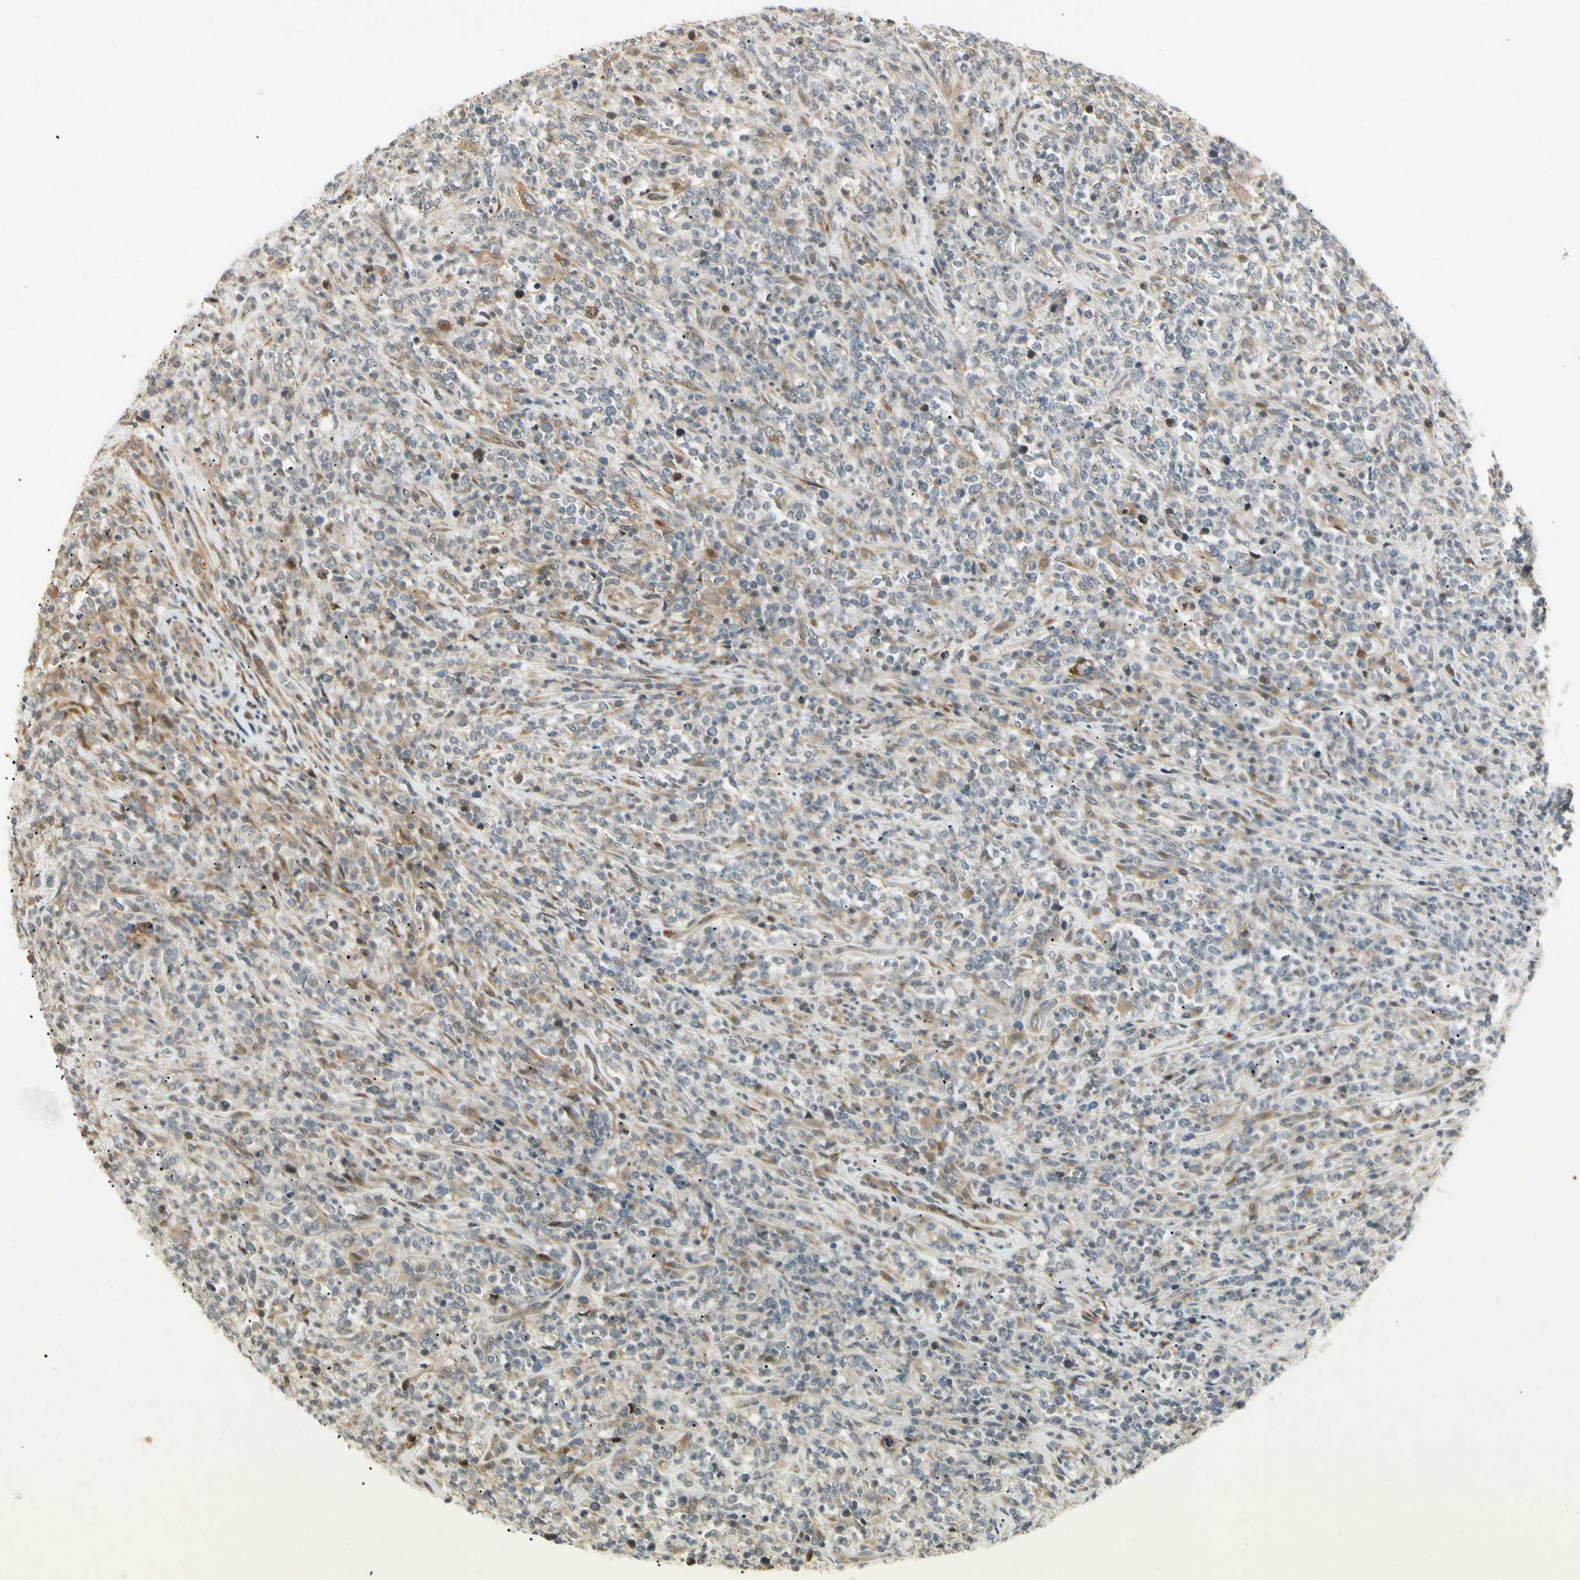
{"staining": {"intensity": "weak", "quantity": "<25%", "location": "cytoplasmic/membranous"}, "tissue": "lymphoma", "cell_type": "Tumor cells", "image_type": "cancer", "snomed": [{"axis": "morphology", "description": "Malignant lymphoma, non-Hodgkin's type, High grade"}, {"axis": "topography", "description": "Soft tissue"}], "caption": "Protein analysis of malignant lymphoma, non-Hodgkin's type (high-grade) shows no significant staining in tumor cells. (DAB immunohistochemistry (IHC) visualized using brightfield microscopy, high magnification).", "gene": "FNDC3B", "patient": {"sex": "male", "age": 18}}